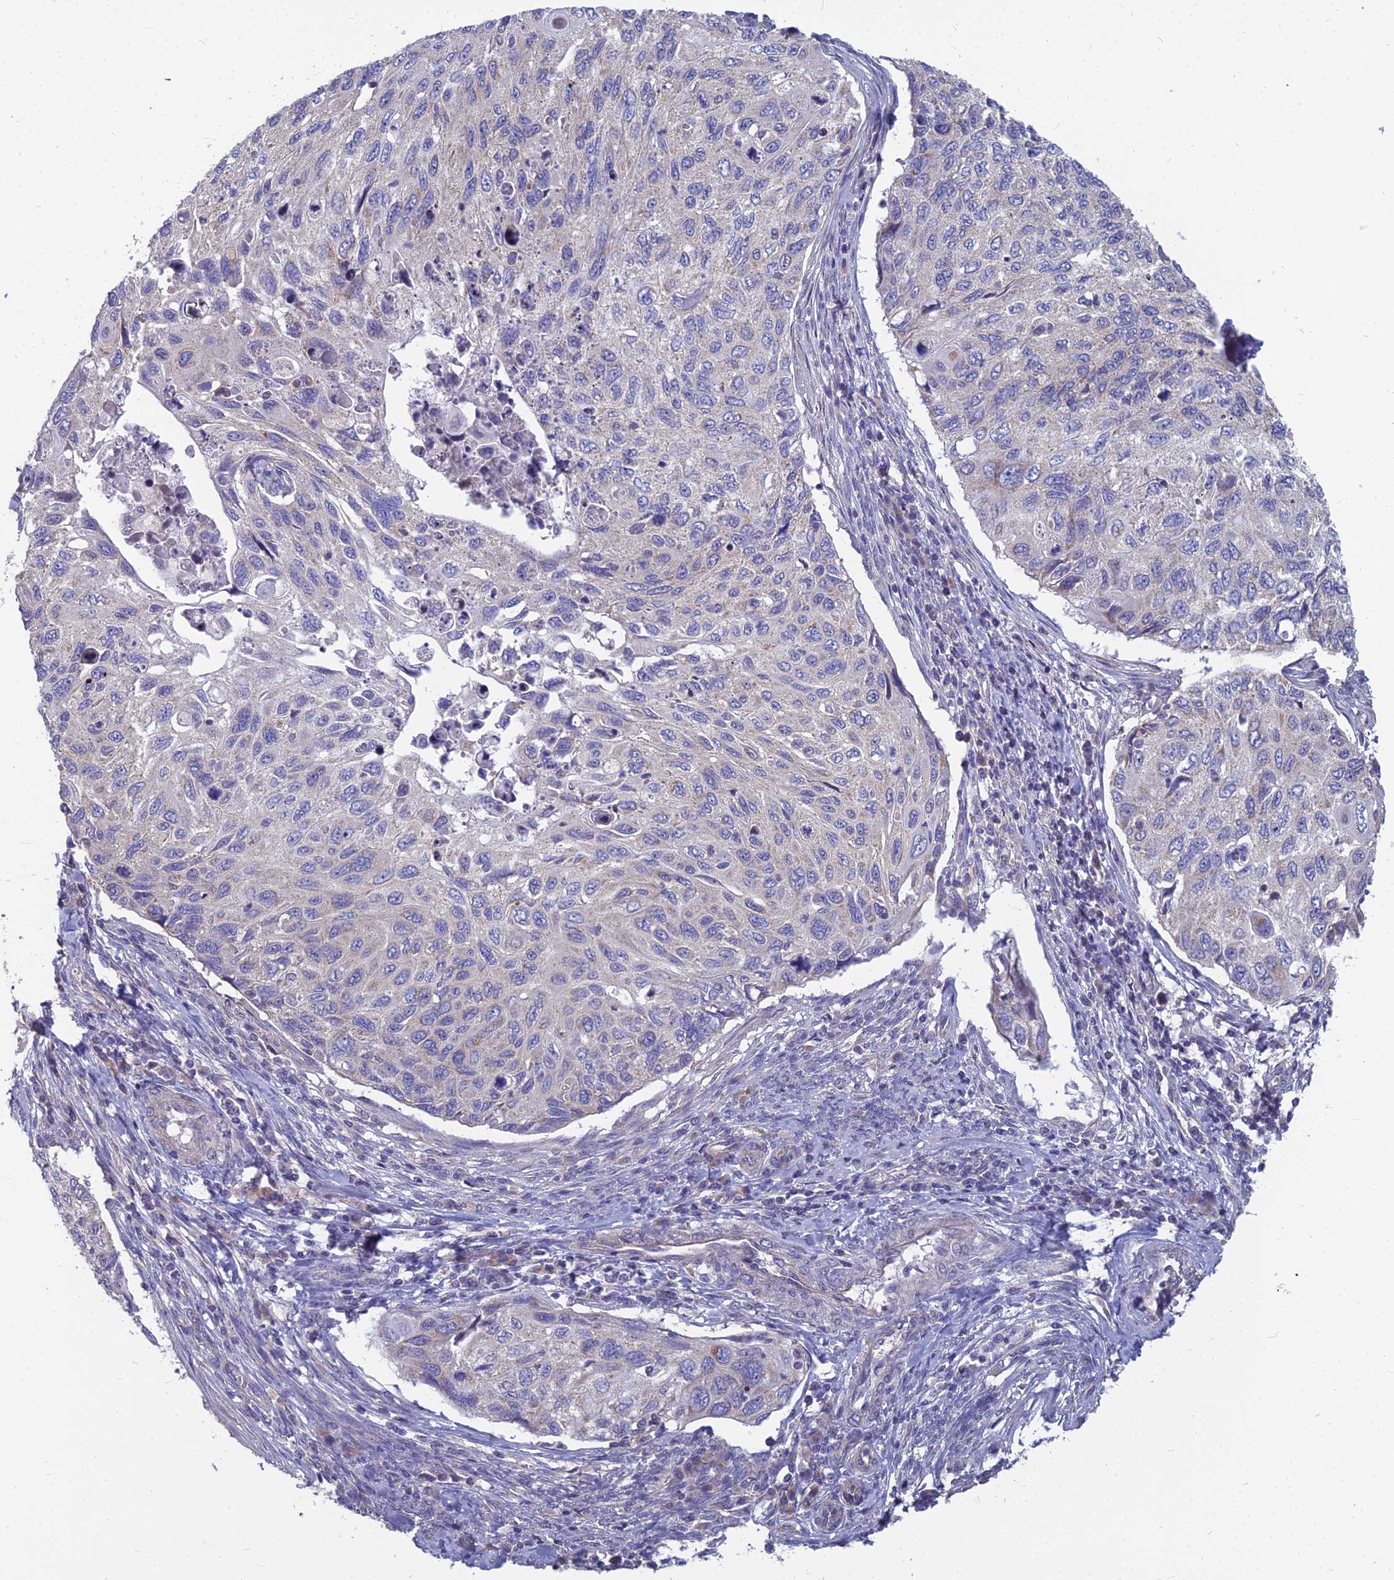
{"staining": {"intensity": "negative", "quantity": "none", "location": "none"}, "tissue": "cervical cancer", "cell_type": "Tumor cells", "image_type": "cancer", "snomed": [{"axis": "morphology", "description": "Squamous cell carcinoma, NOS"}, {"axis": "topography", "description": "Cervix"}], "caption": "Immunohistochemical staining of human cervical cancer reveals no significant positivity in tumor cells.", "gene": "COX20", "patient": {"sex": "female", "age": 70}}